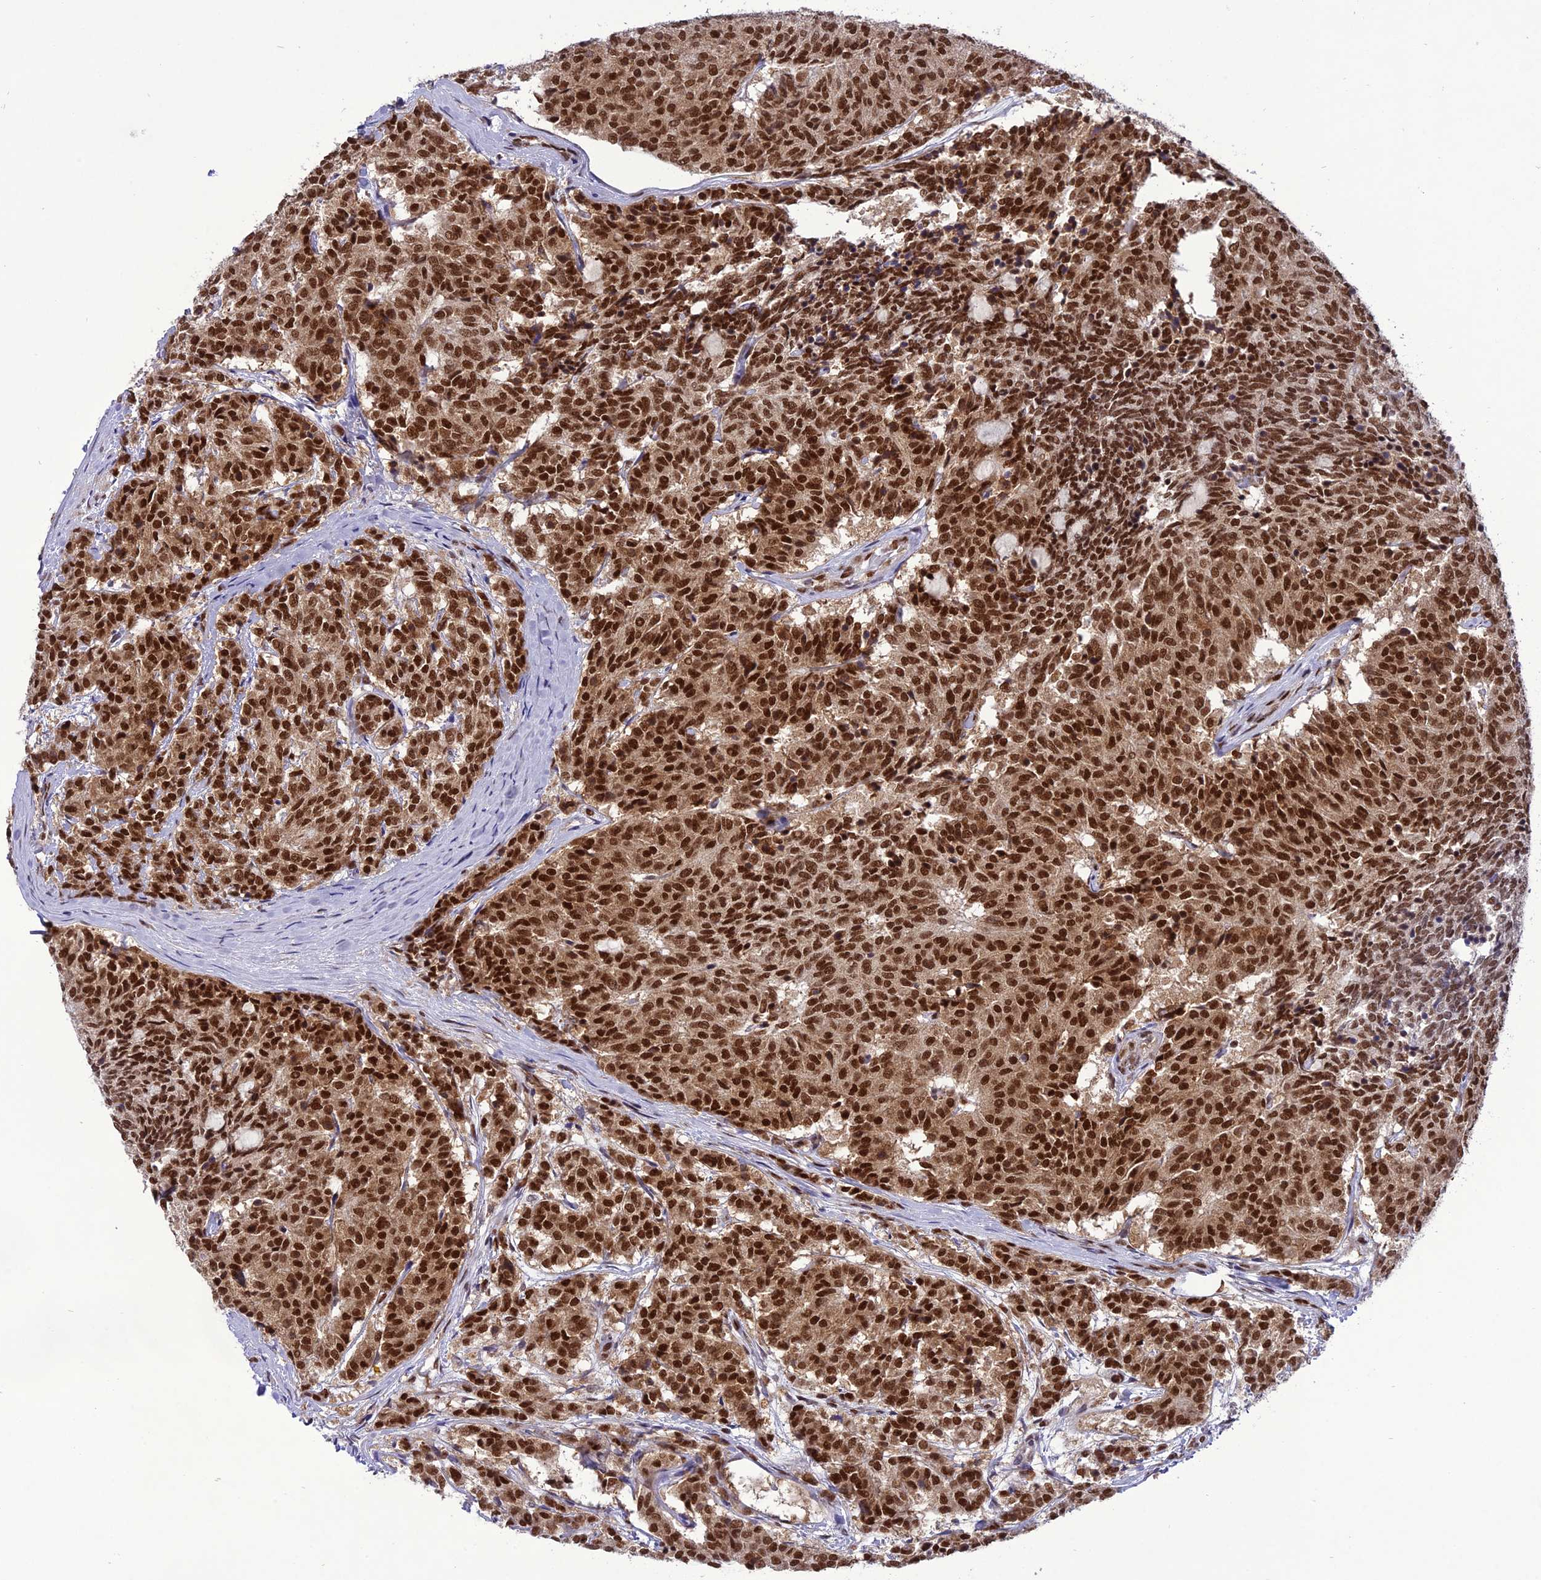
{"staining": {"intensity": "strong", "quantity": ">75%", "location": "nuclear"}, "tissue": "carcinoid", "cell_type": "Tumor cells", "image_type": "cancer", "snomed": [{"axis": "morphology", "description": "Carcinoid, malignant, NOS"}, {"axis": "topography", "description": "Pancreas"}], "caption": "Strong nuclear positivity for a protein is identified in about >75% of tumor cells of carcinoid using immunohistochemistry.", "gene": "DDX1", "patient": {"sex": "female", "age": 54}}